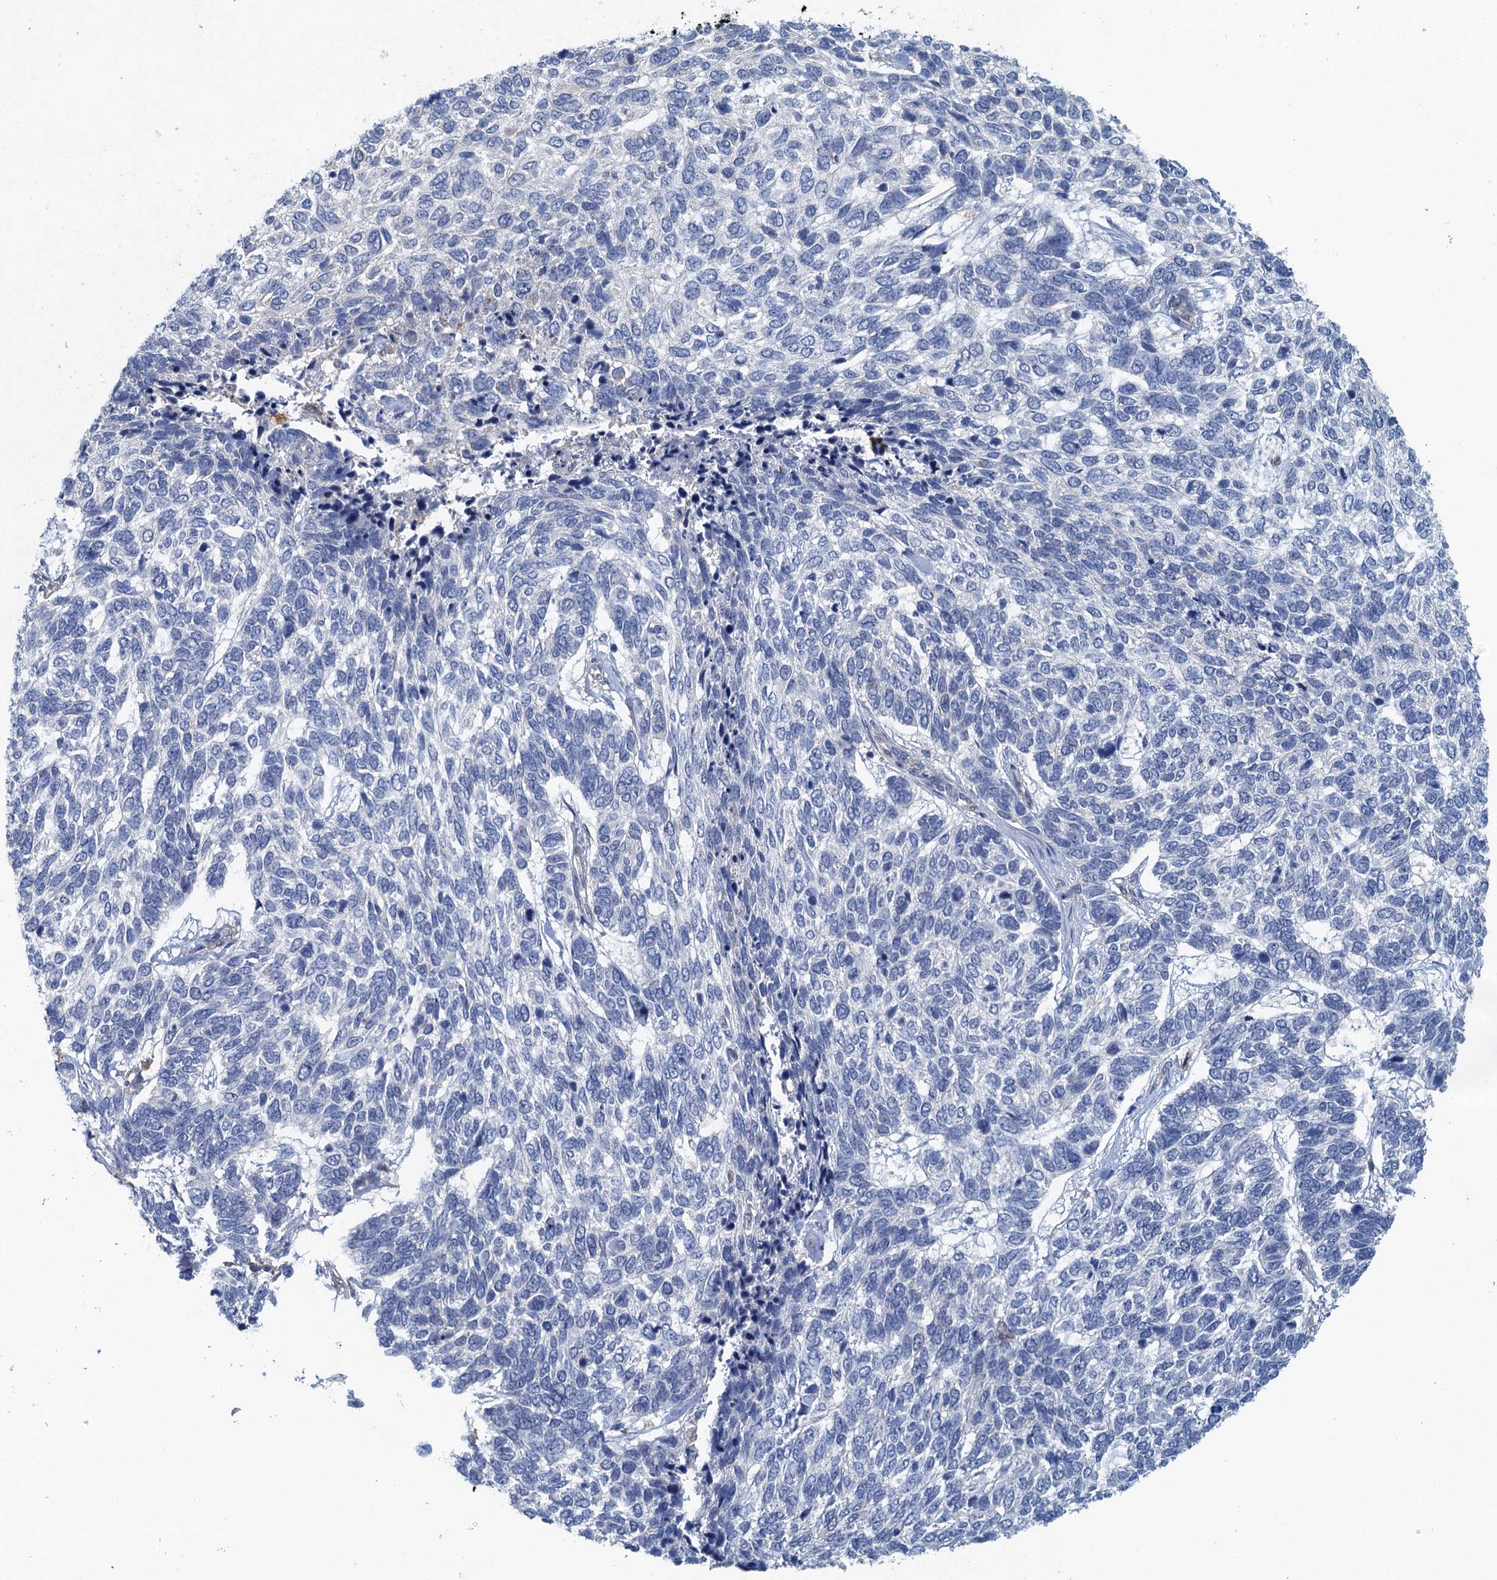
{"staining": {"intensity": "negative", "quantity": "none", "location": "none"}, "tissue": "skin cancer", "cell_type": "Tumor cells", "image_type": "cancer", "snomed": [{"axis": "morphology", "description": "Basal cell carcinoma"}, {"axis": "topography", "description": "Skin"}], "caption": "A histopathology image of skin basal cell carcinoma stained for a protein displays no brown staining in tumor cells.", "gene": "RSAD2", "patient": {"sex": "female", "age": 65}}